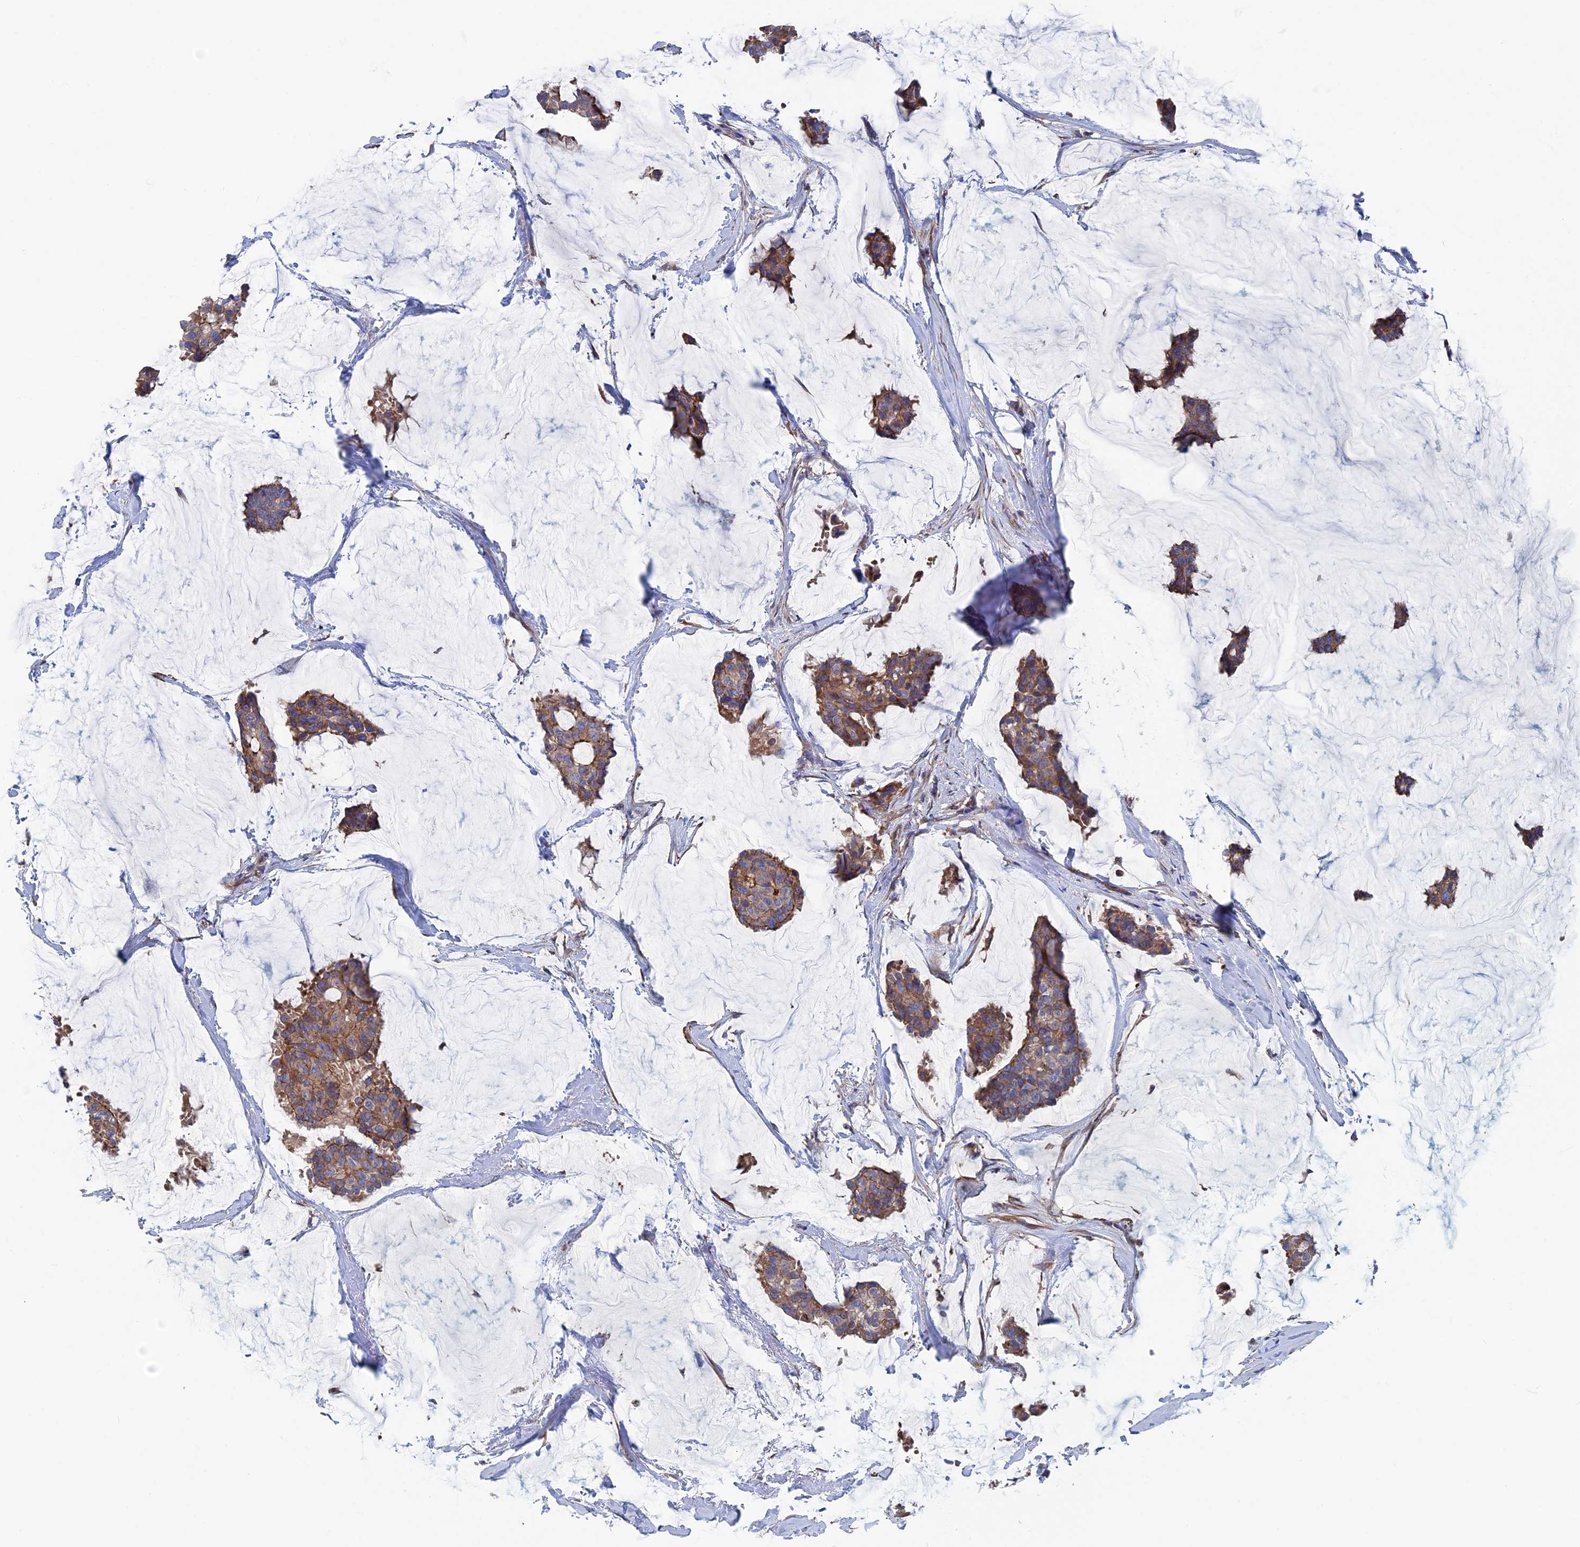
{"staining": {"intensity": "moderate", "quantity": ">75%", "location": "cytoplasmic/membranous"}, "tissue": "breast cancer", "cell_type": "Tumor cells", "image_type": "cancer", "snomed": [{"axis": "morphology", "description": "Duct carcinoma"}, {"axis": "topography", "description": "Breast"}], "caption": "Breast cancer (invasive ductal carcinoma) was stained to show a protein in brown. There is medium levels of moderate cytoplasmic/membranous positivity in about >75% of tumor cells. Nuclei are stained in blue.", "gene": "DNAJC3", "patient": {"sex": "female", "age": 93}}